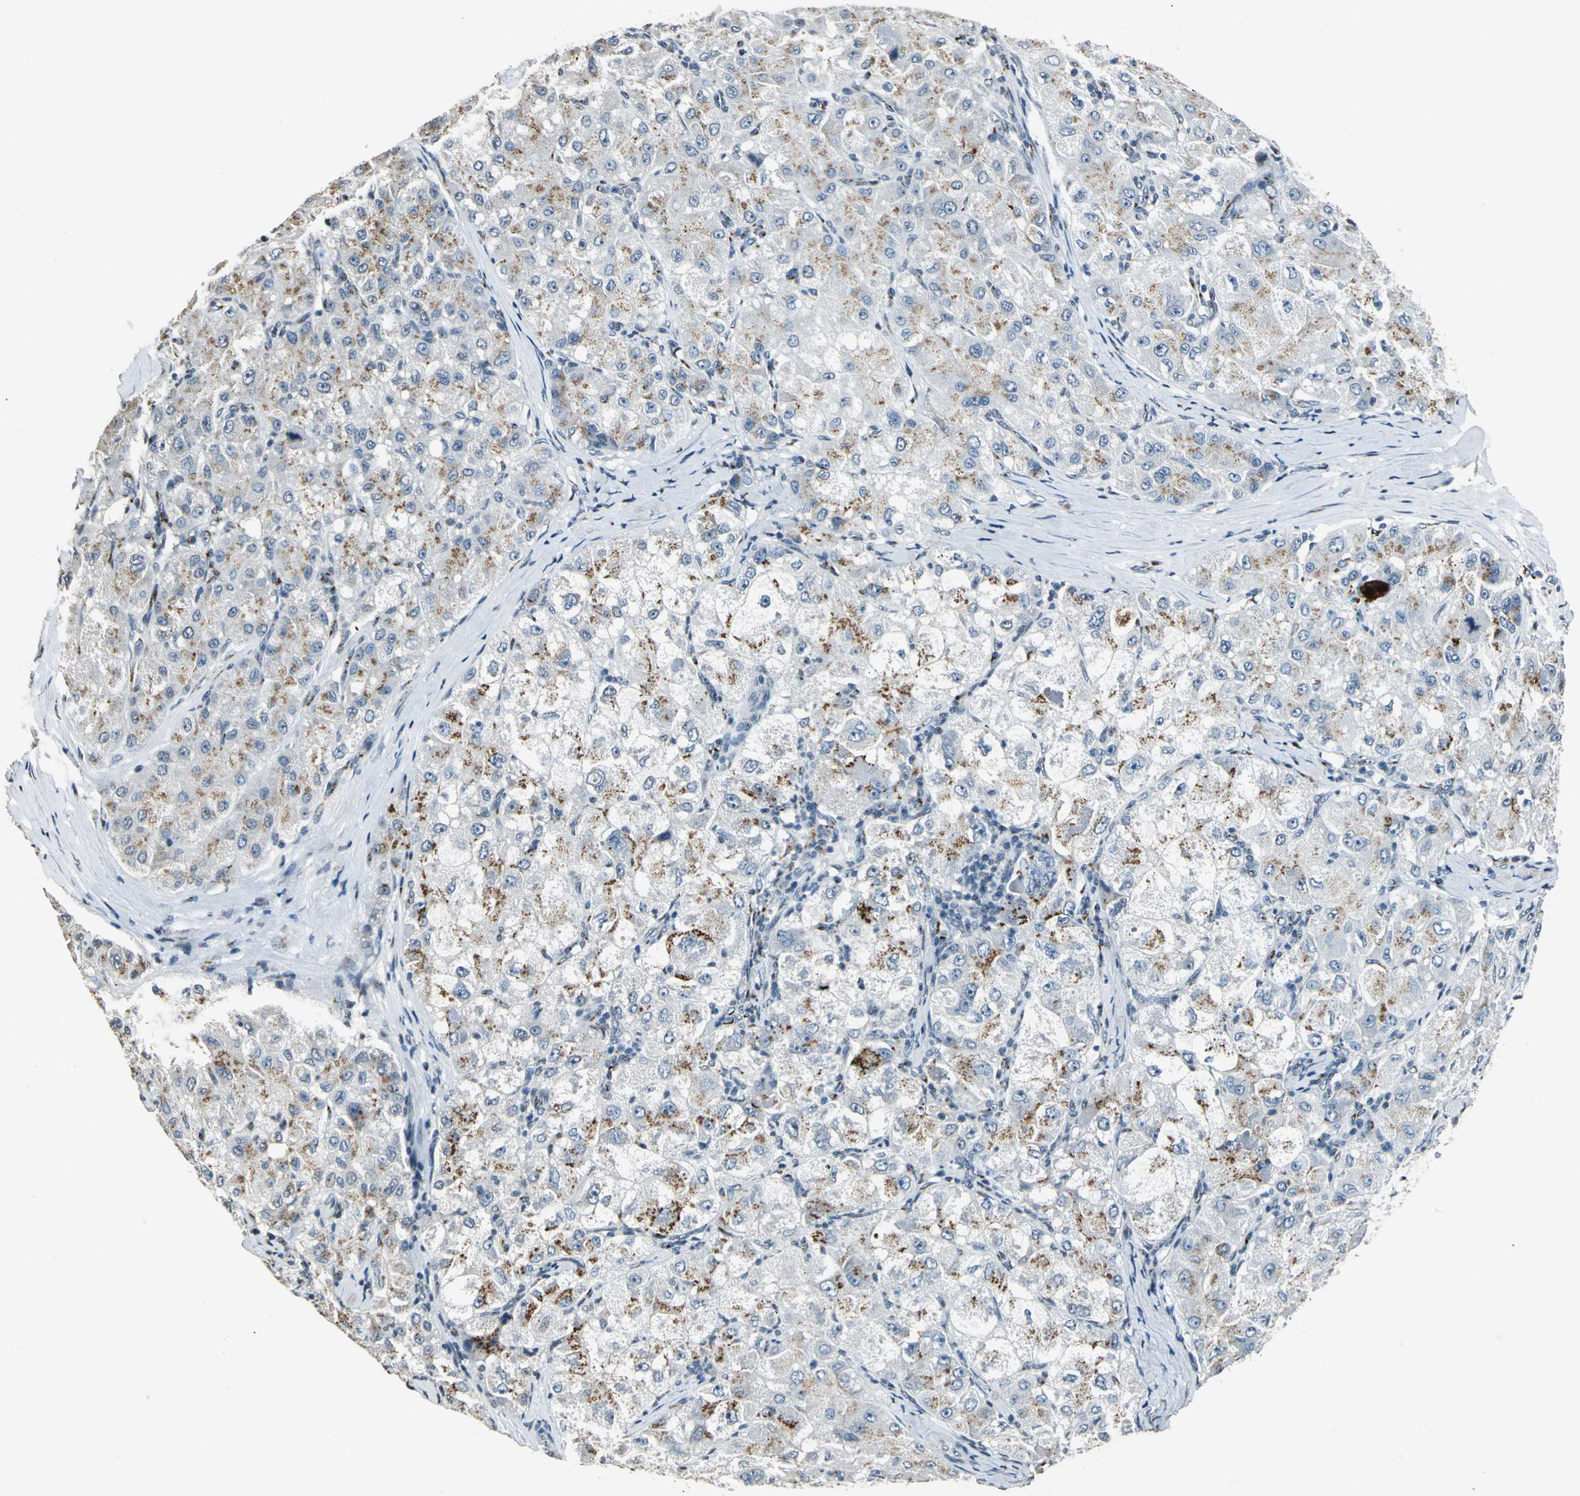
{"staining": {"intensity": "moderate", "quantity": "25%-75%", "location": "cytoplasmic/membranous"}, "tissue": "liver cancer", "cell_type": "Tumor cells", "image_type": "cancer", "snomed": [{"axis": "morphology", "description": "Carcinoma, Hepatocellular, NOS"}, {"axis": "topography", "description": "Liver"}], "caption": "IHC histopathology image of neoplastic tissue: human hepatocellular carcinoma (liver) stained using immunohistochemistry (IHC) shows medium levels of moderate protein expression localized specifically in the cytoplasmic/membranous of tumor cells, appearing as a cytoplasmic/membranous brown color.", "gene": "TMEM115", "patient": {"sex": "male", "age": 80}}